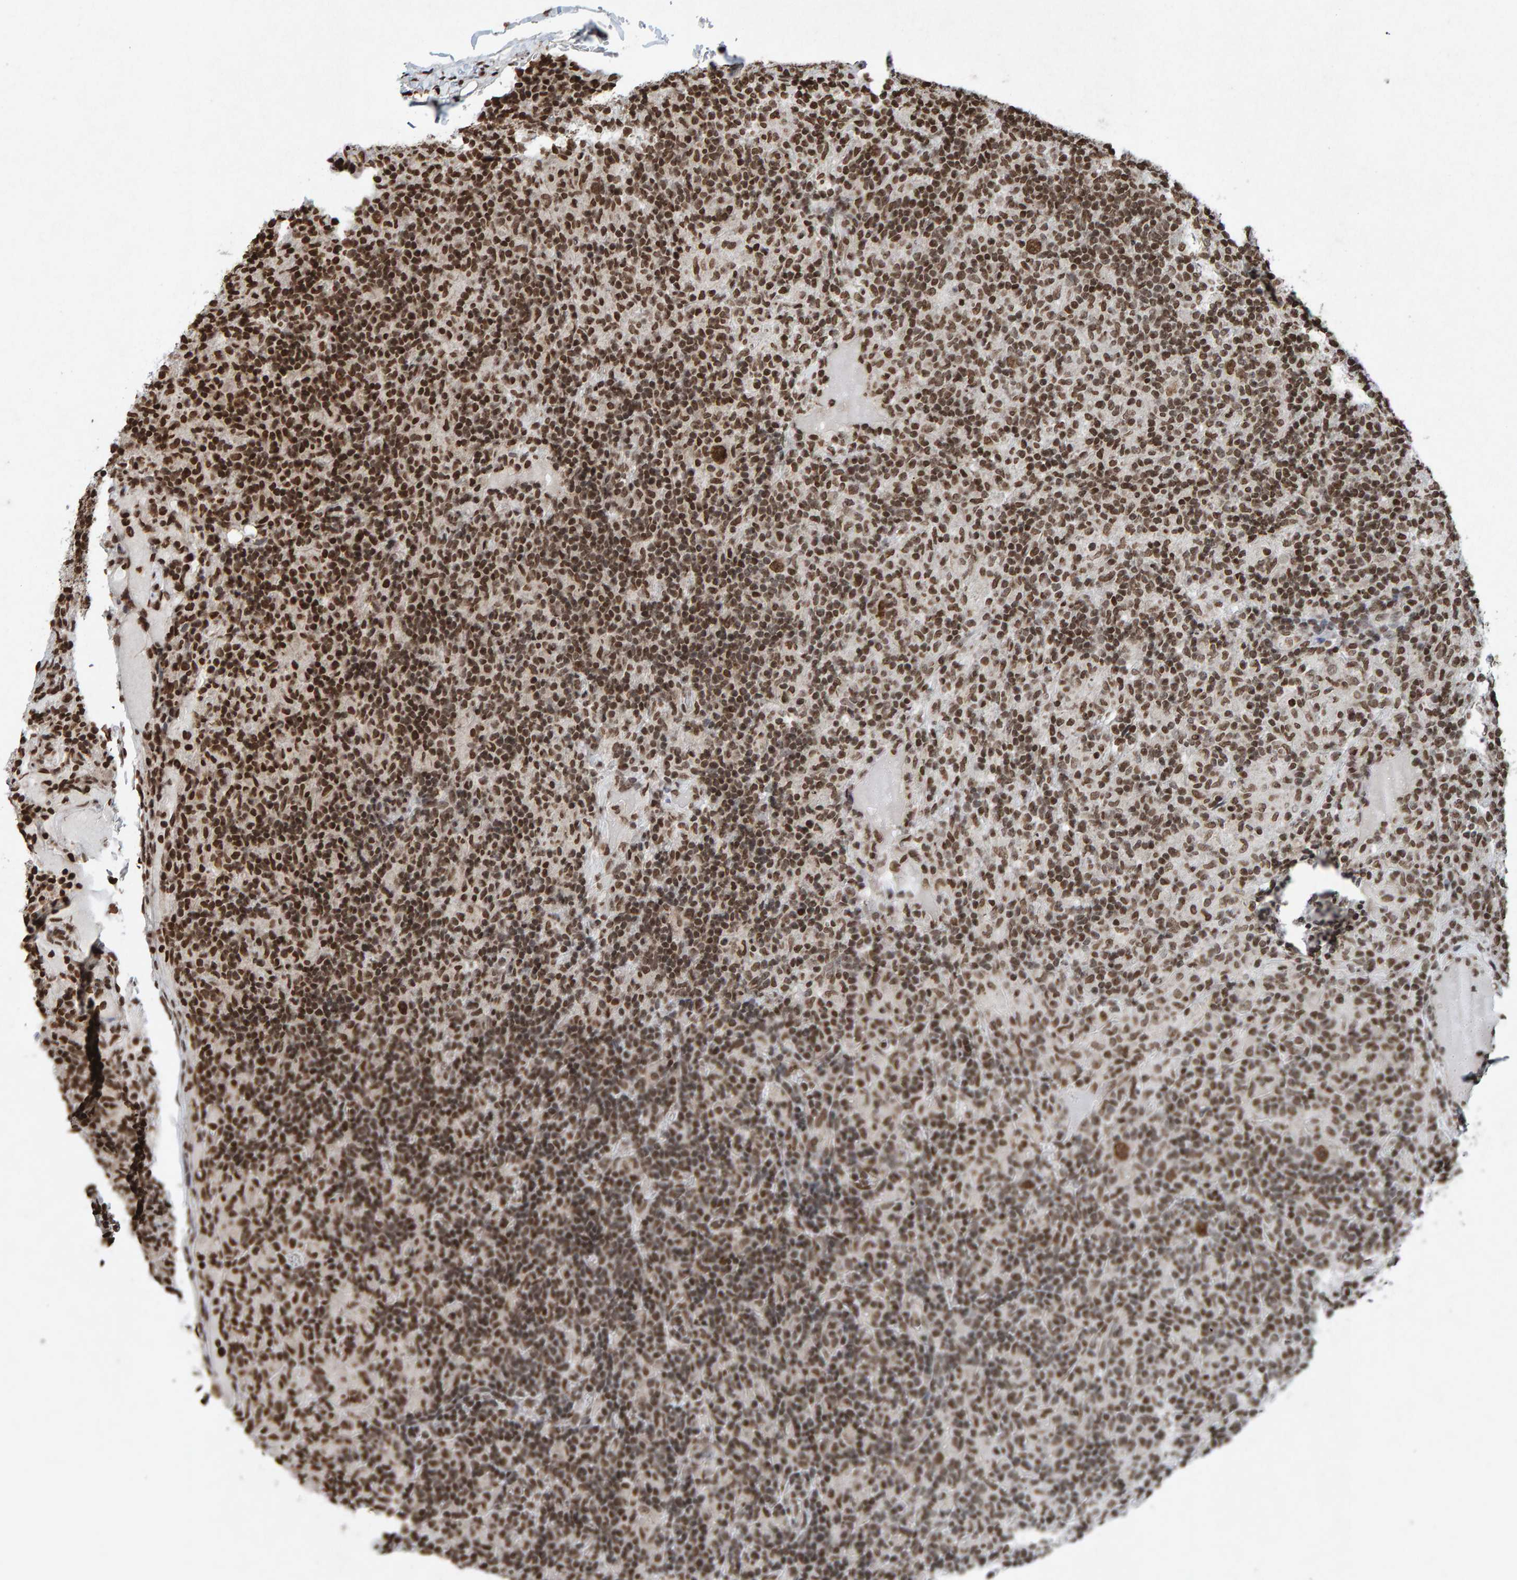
{"staining": {"intensity": "moderate", "quantity": ">75%", "location": "nuclear"}, "tissue": "lymphoma", "cell_type": "Tumor cells", "image_type": "cancer", "snomed": [{"axis": "morphology", "description": "Hodgkin's disease, NOS"}, {"axis": "topography", "description": "Lymph node"}], "caption": "DAB immunohistochemical staining of Hodgkin's disease demonstrates moderate nuclear protein positivity in about >75% of tumor cells.", "gene": "H2AZ1", "patient": {"sex": "male", "age": 70}}